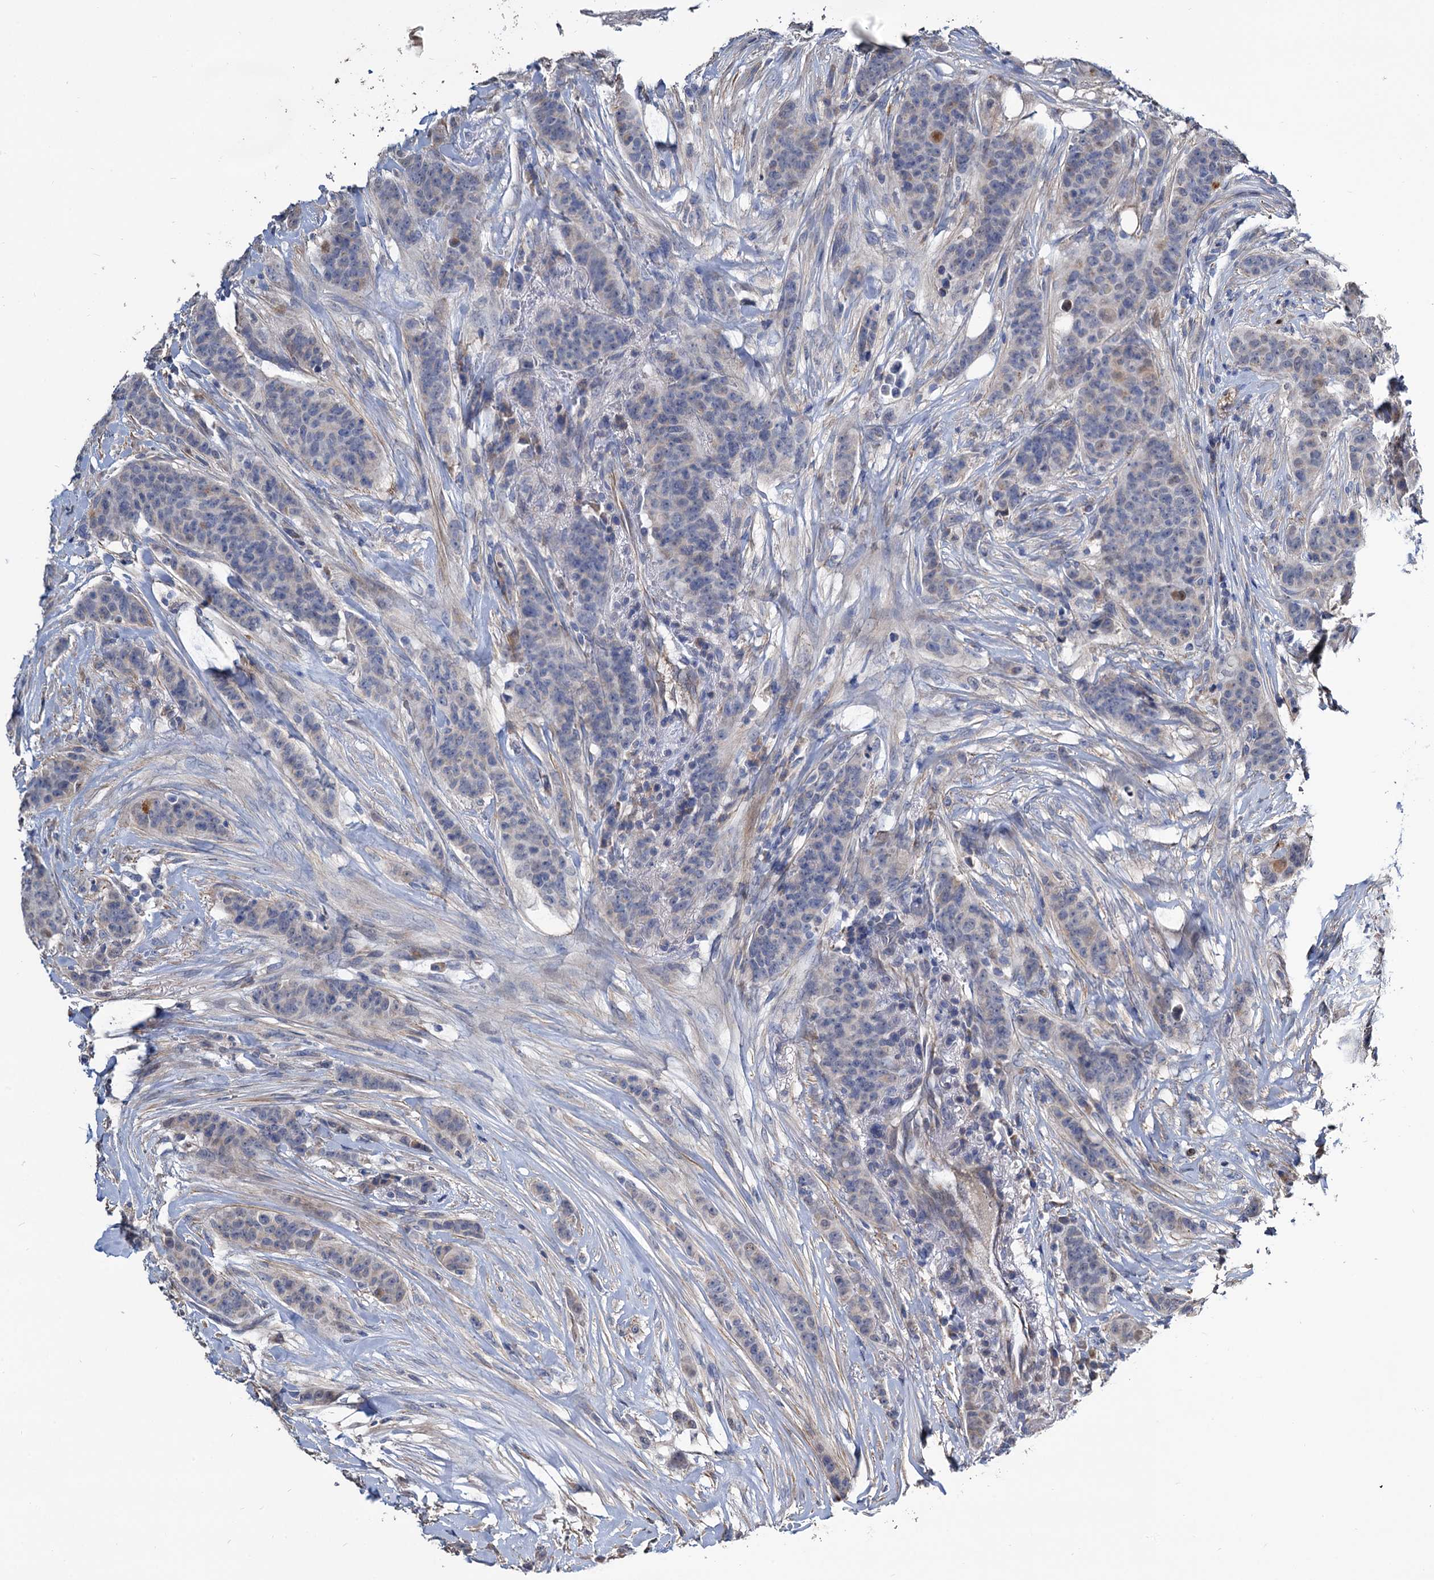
{"staining": {"intensity": "negative", "quantity": "none", "location": "none"}, "tissue": "breast cancer", "cell_type": "Tumor cells", "image_type": "cancer", "snomed": [{"axis": "morphology", "description": "Duct carcinoma"}, {"axis": "topography", "description": "Breast"}], "caption": "A high-resolution histopathology image shows immunohistochemistry (IHC) staining of infiltrating ductal carcinoma (breast), which demonstrates no significant positivity in tumor cells.", "gene": "ALKBH7", "patient": {"sex": "female", "age": 40}}